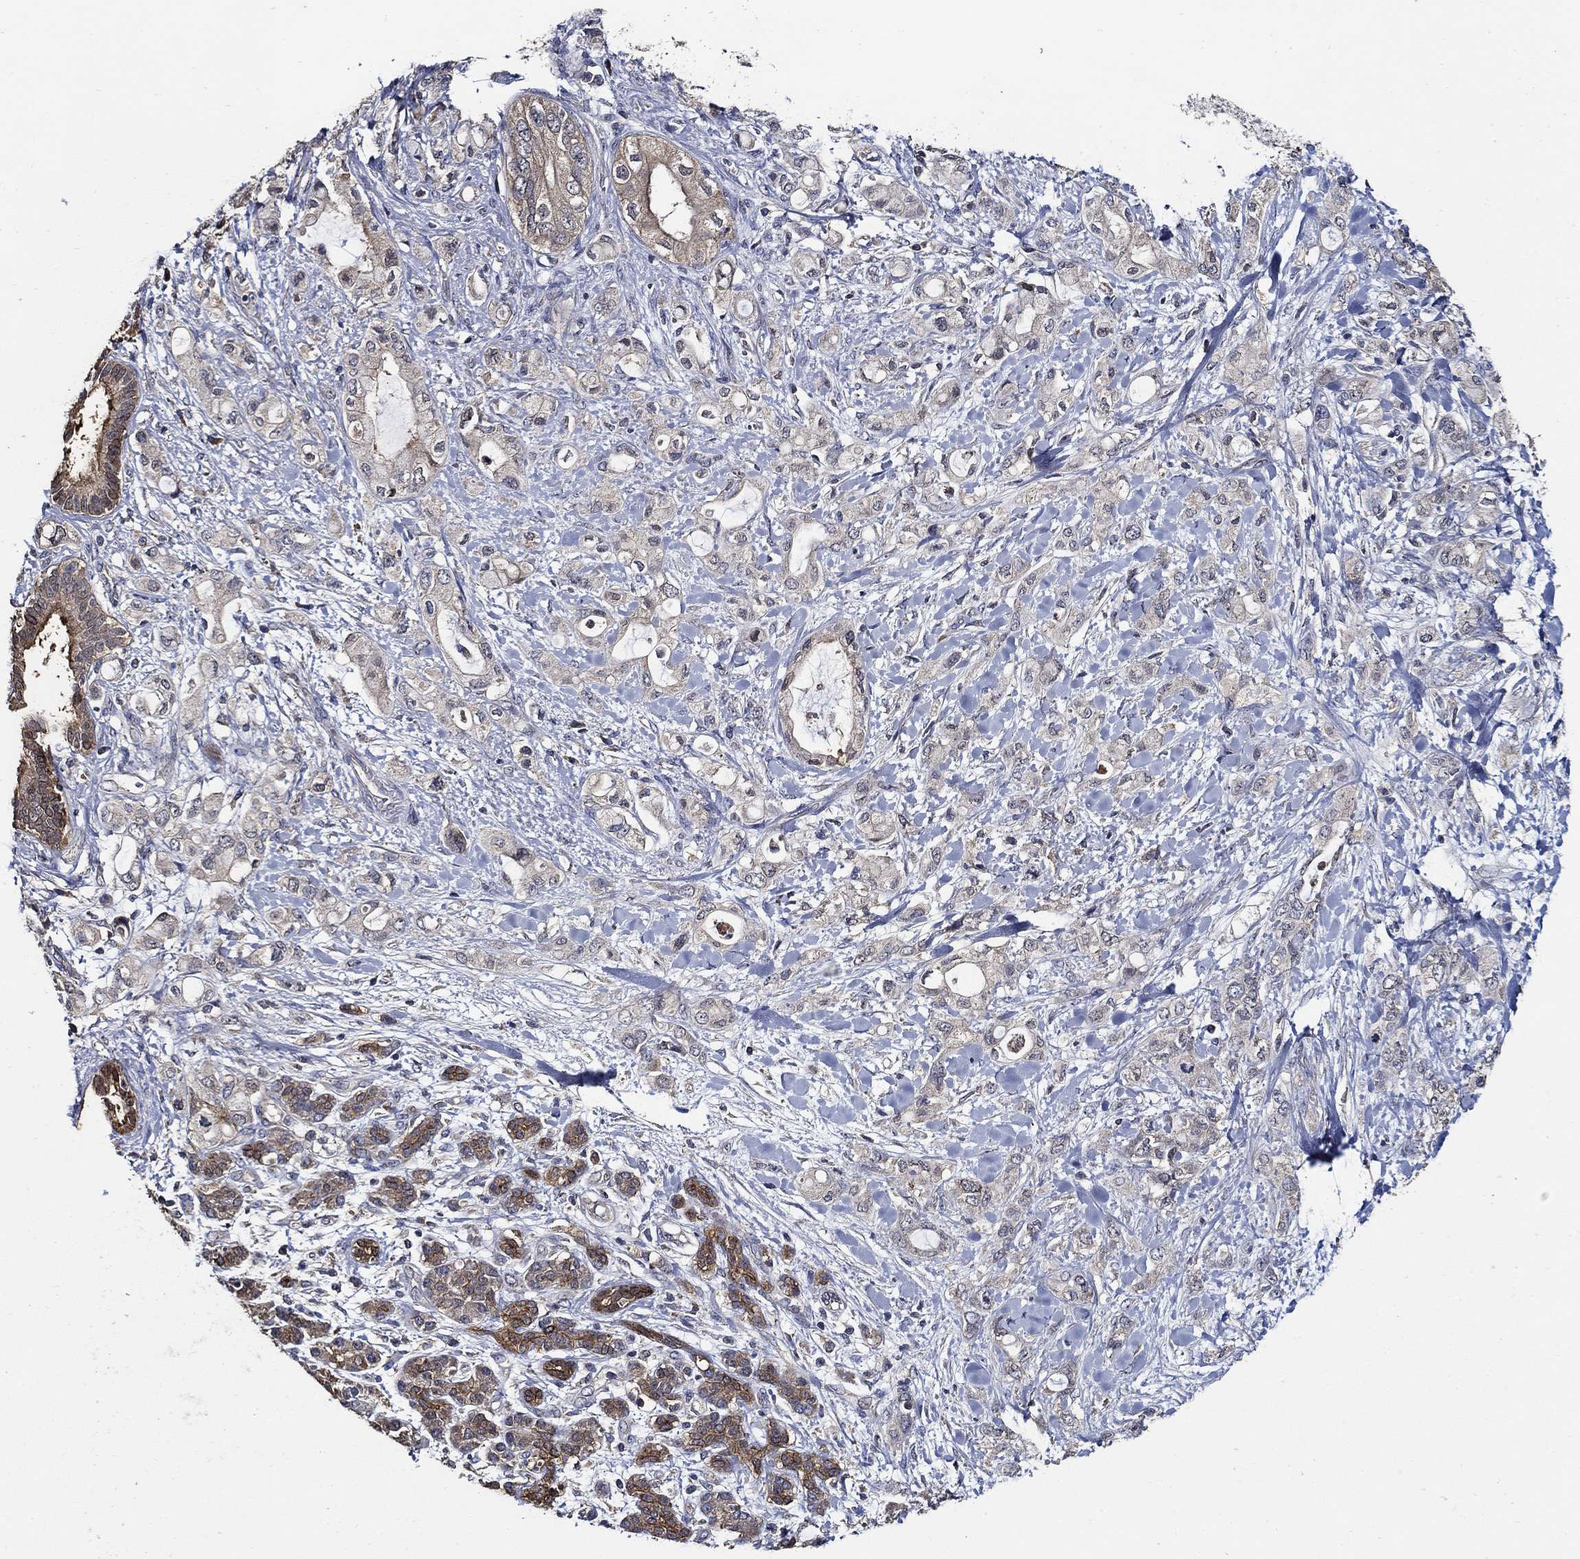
{"staining": {"intensity": "strong", "quantity": "<25%", "location": "cytoplasmic/membranous"}, "tissue": "pancreatic cancer", "cell_type": "Tumor cells", "image_type": "cancer", "snomed": [{"axis": "morphology", "description": "Adenocarcinoma, NOS"}, {"axis": "topography", "description": "Pancreas"}], "caption": "Immunohistochemistry (IHC) histopathology image of human pancreatic cancer (adenocarcinoma) stained for a protein (brown), which reveals medium levels of strong cytoplasmic/membranous expression in approximately <25% of tumor cells.", "gene": "WDR53", "patient": {"sex": "female", "age": 56}}